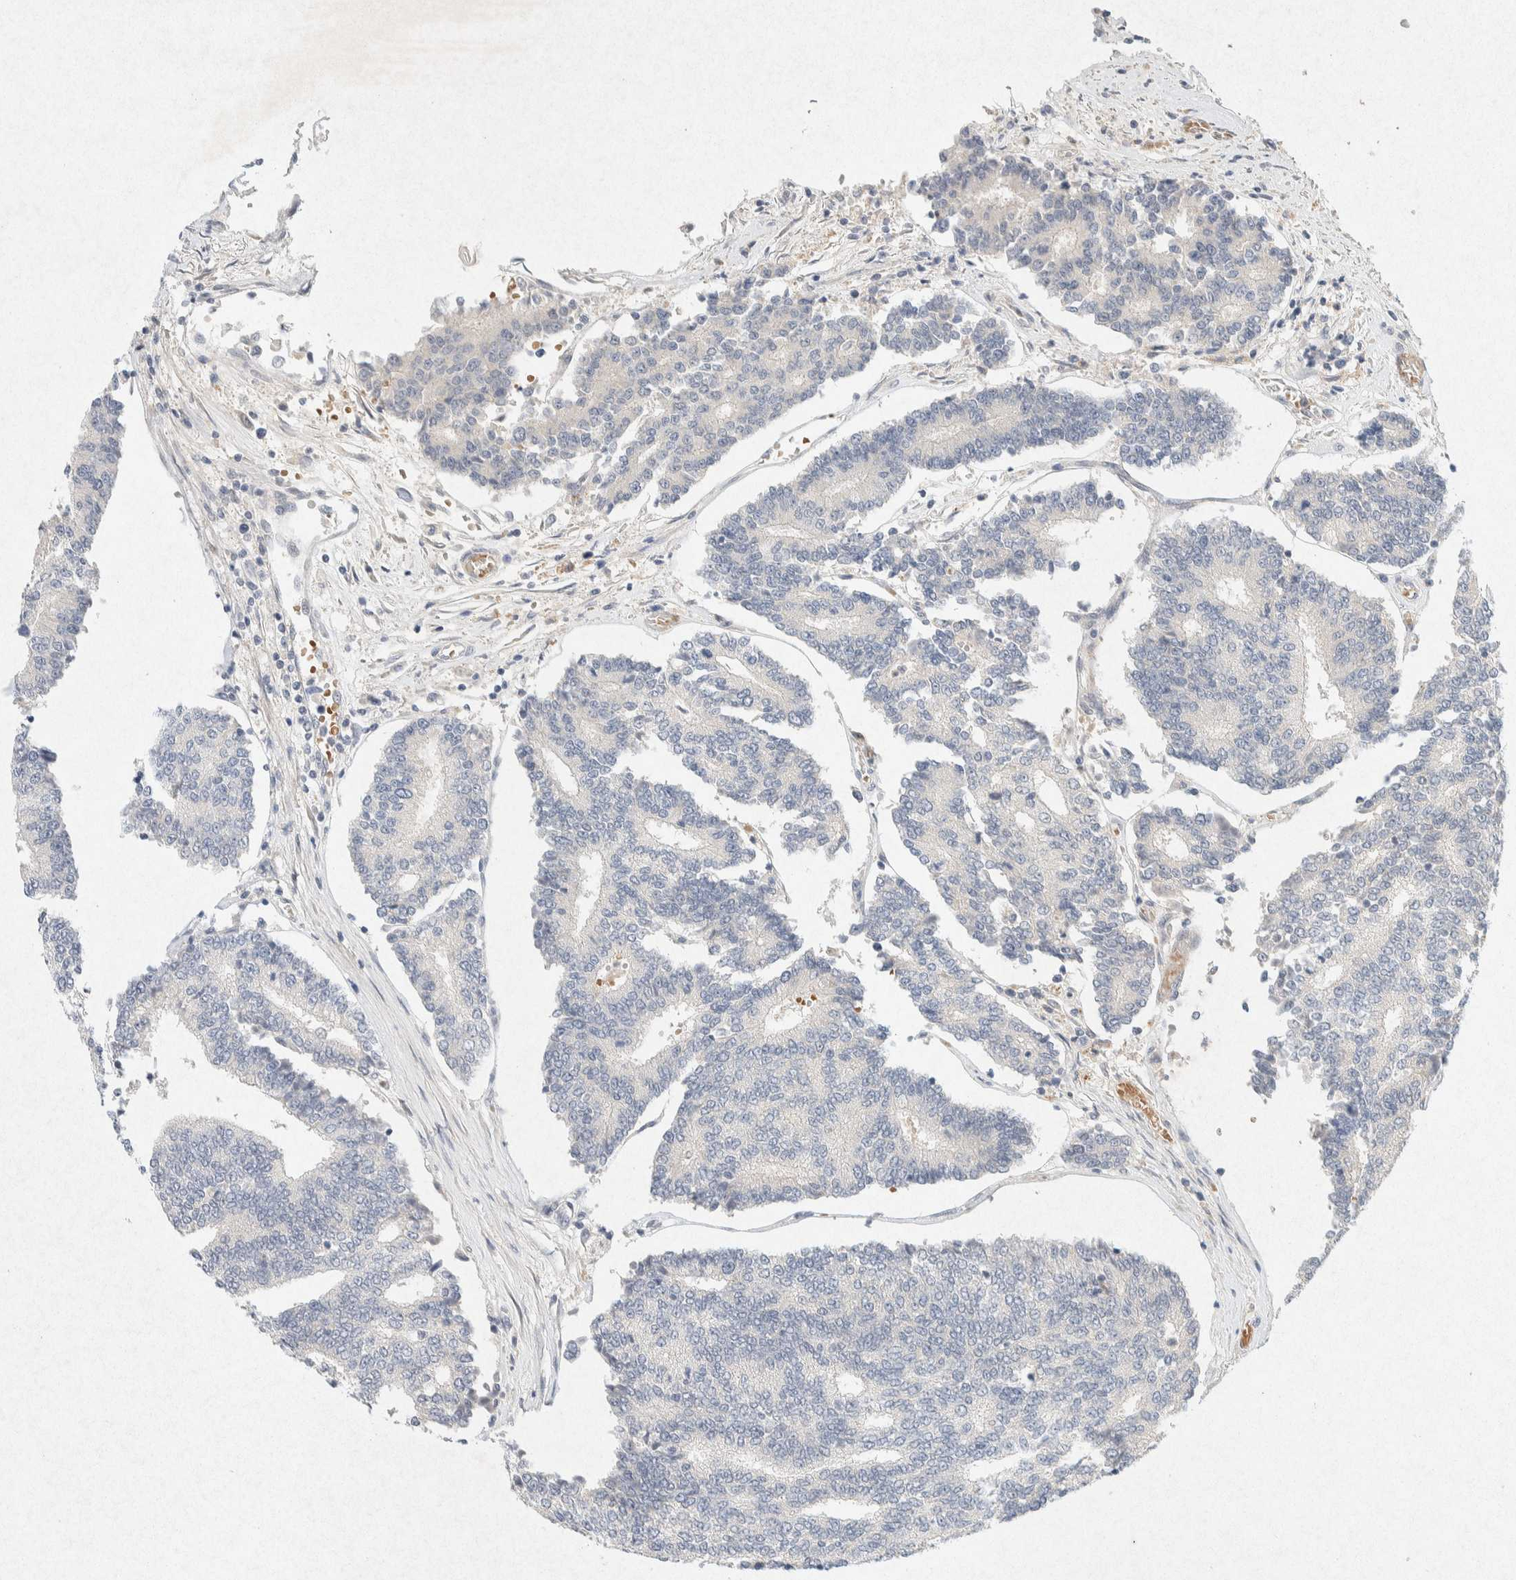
{"staining": {"intensity": "negative", "quantity": "none", "location": "none"}, "tissue": "prostate cancer", "cell_type": "Tumor cells", "image_type": "cancer", "snomed": [{"axis": "morphology", "description": "Normal tissue, NOS"}, {"axis": "morphology", "description": "Adenocarcinoma, High grade"}, {"axis": "topography", "description": "Prostate"}, {"axis": "topography", "description": "Seminal veicle"}], "caption": "DAB immunohistochemical staining of human prostate high-grade adenocarcinoma exhibits no significant expression in tumor cells.", "gene": "GNAI1", "patient": {"sex": "male", "age": 55}}